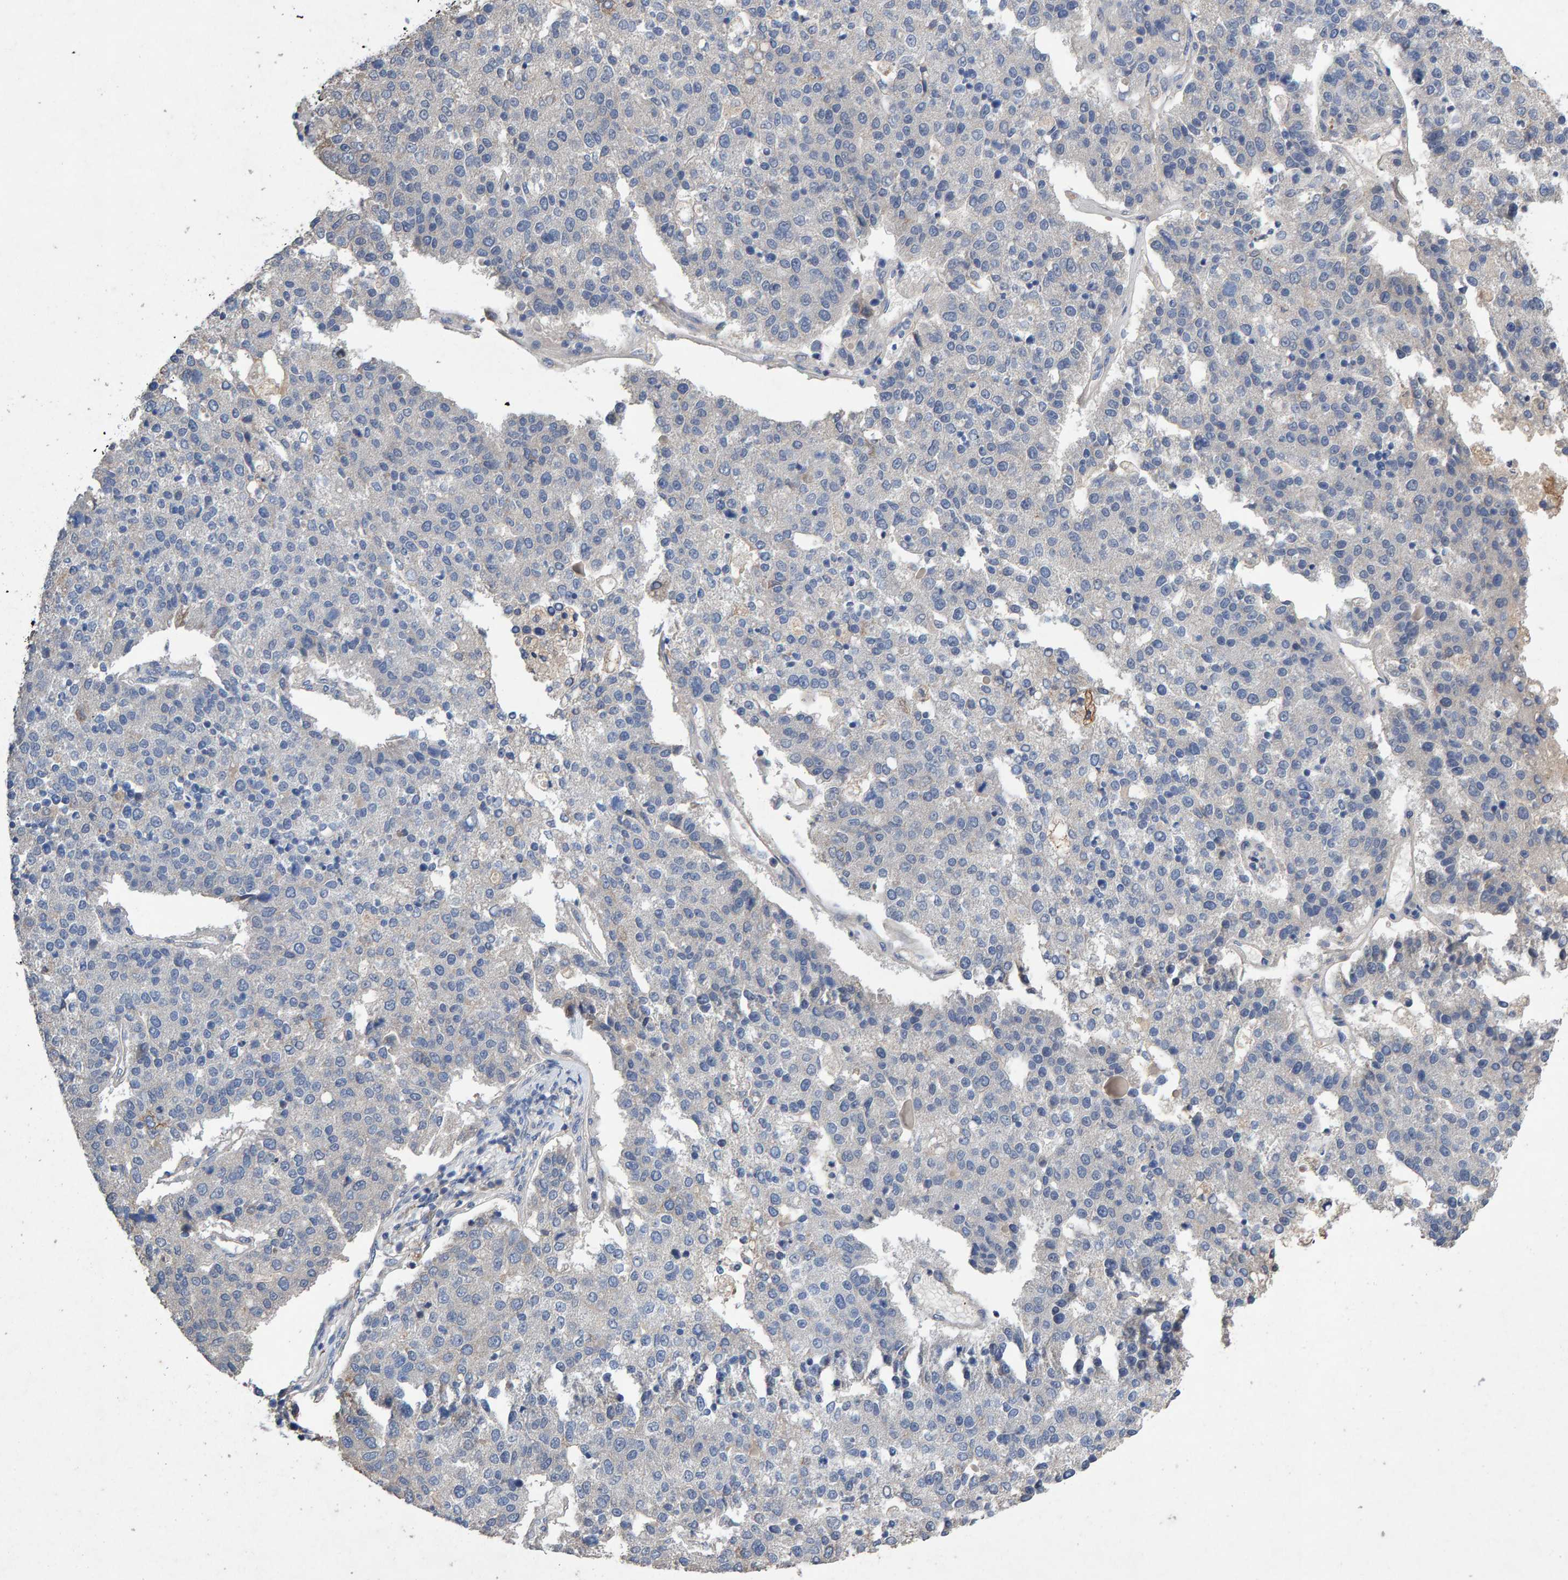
{"staining": {"intensity": "negative", "quantity": "none", "location": "none"}, "tissue": "pancreatic cancer", "cell_type": "Tumor cells", "image_type": "cancer", "snomed": [{"axis": "morphology", "description": "Adenocarcinoma, NOS"}, {"axis": "topography", "description": "Pancreas"}], "caption": "Pancreatic adenocarcinoma was stained to show a protein in brown. There is no significant positivity in tumor cells.", "gene": "EFR3A", "patient": {"sex": "female", "age": 61}}